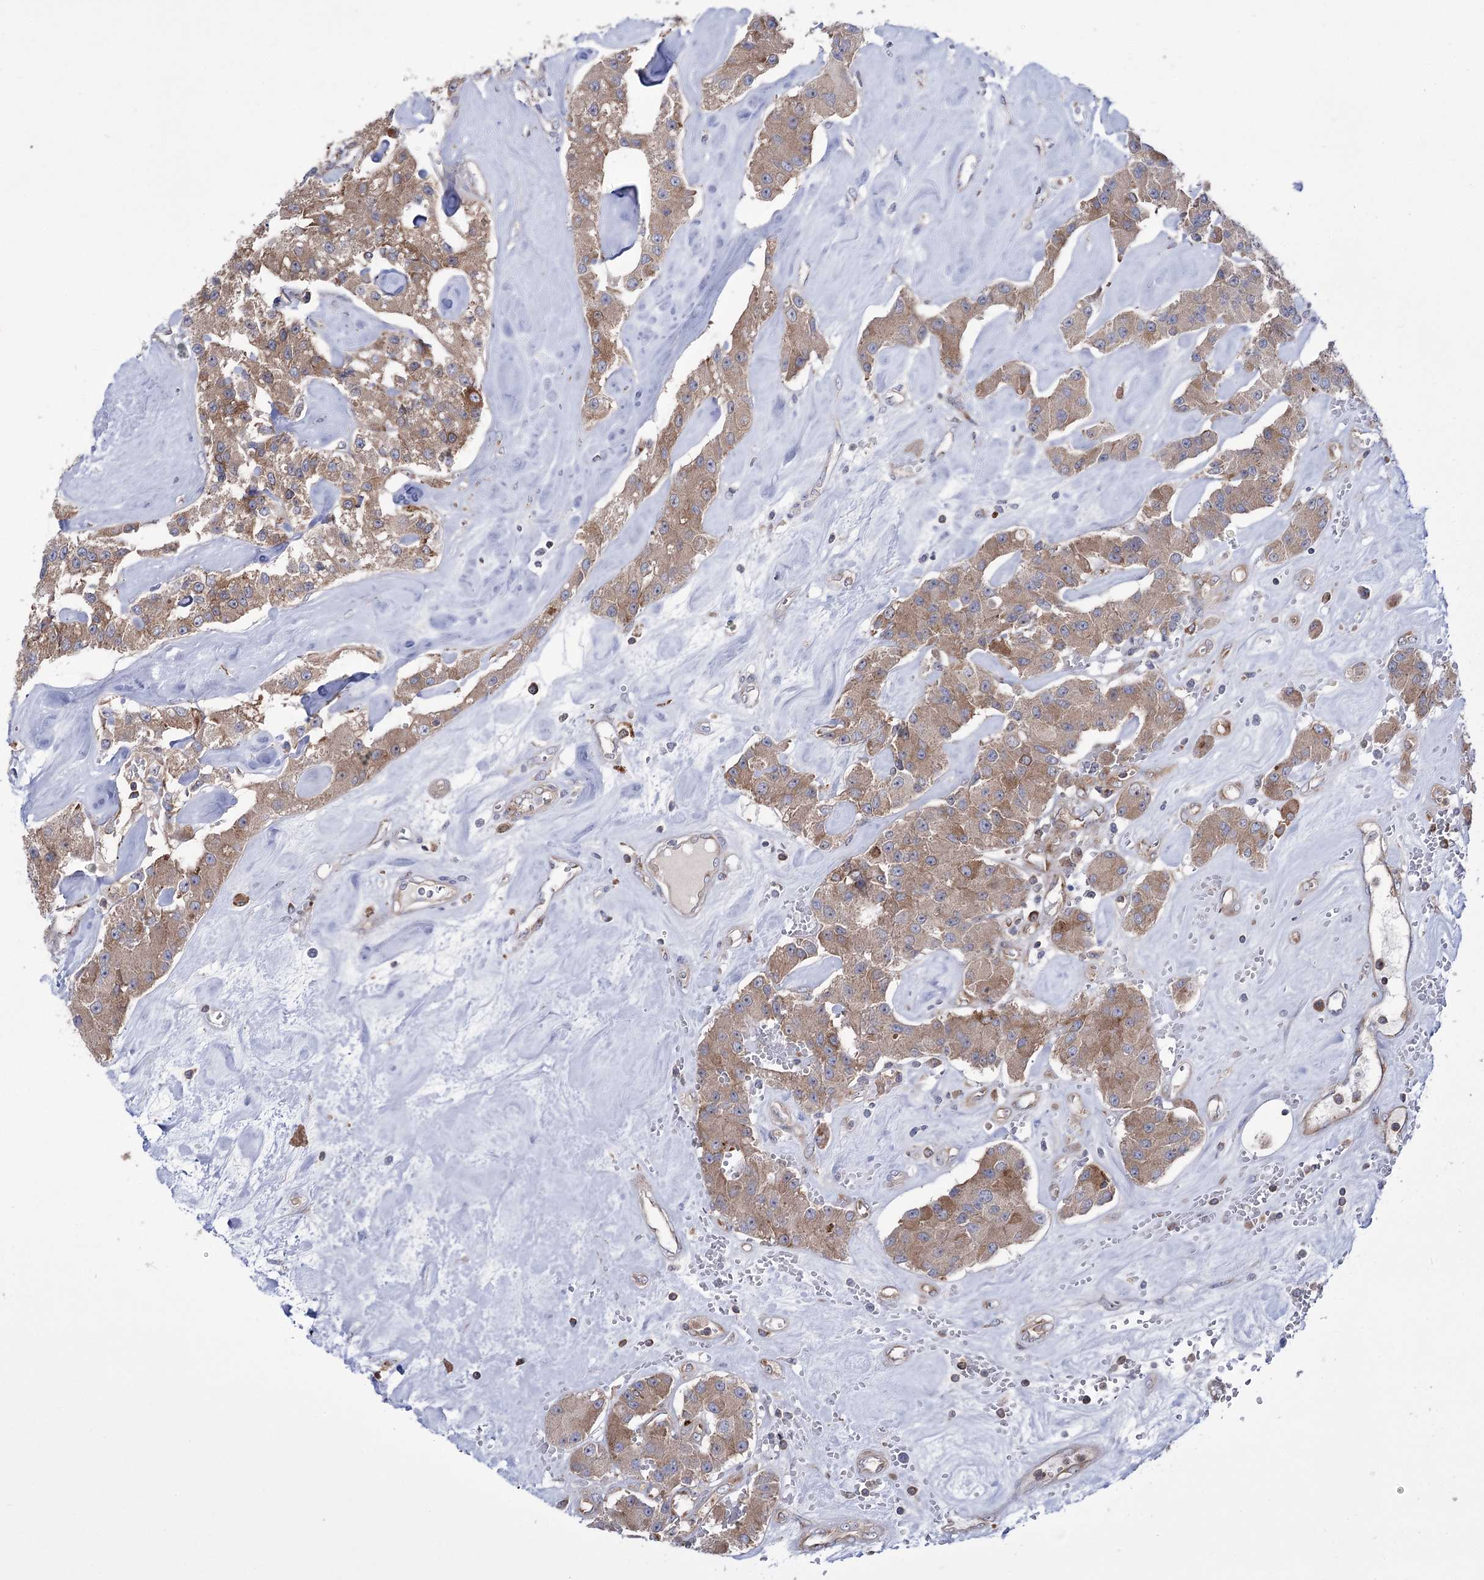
{"staining": {"intensity": "moderate", "quantity": ">75%", "location": "cytoplasmic/membranous"}, "tissue": "carcinoid", "cell_type": "Tumor cells", "image_type": "cancer", "snomed": [{"axis": "morphology", "description": "Carcinoid, malignant, NOS"}, {"axis": "topography", "description": "Pancreas"}], "caption": "This image displays immunohistochemistry (IHC) staining of carcinoid, with medium moderate cytoplasmic/membranous staining in approximately >75% of tumor cells.", "gene": "ZNF622", "patient": {"sex": "male", "age": 41}}